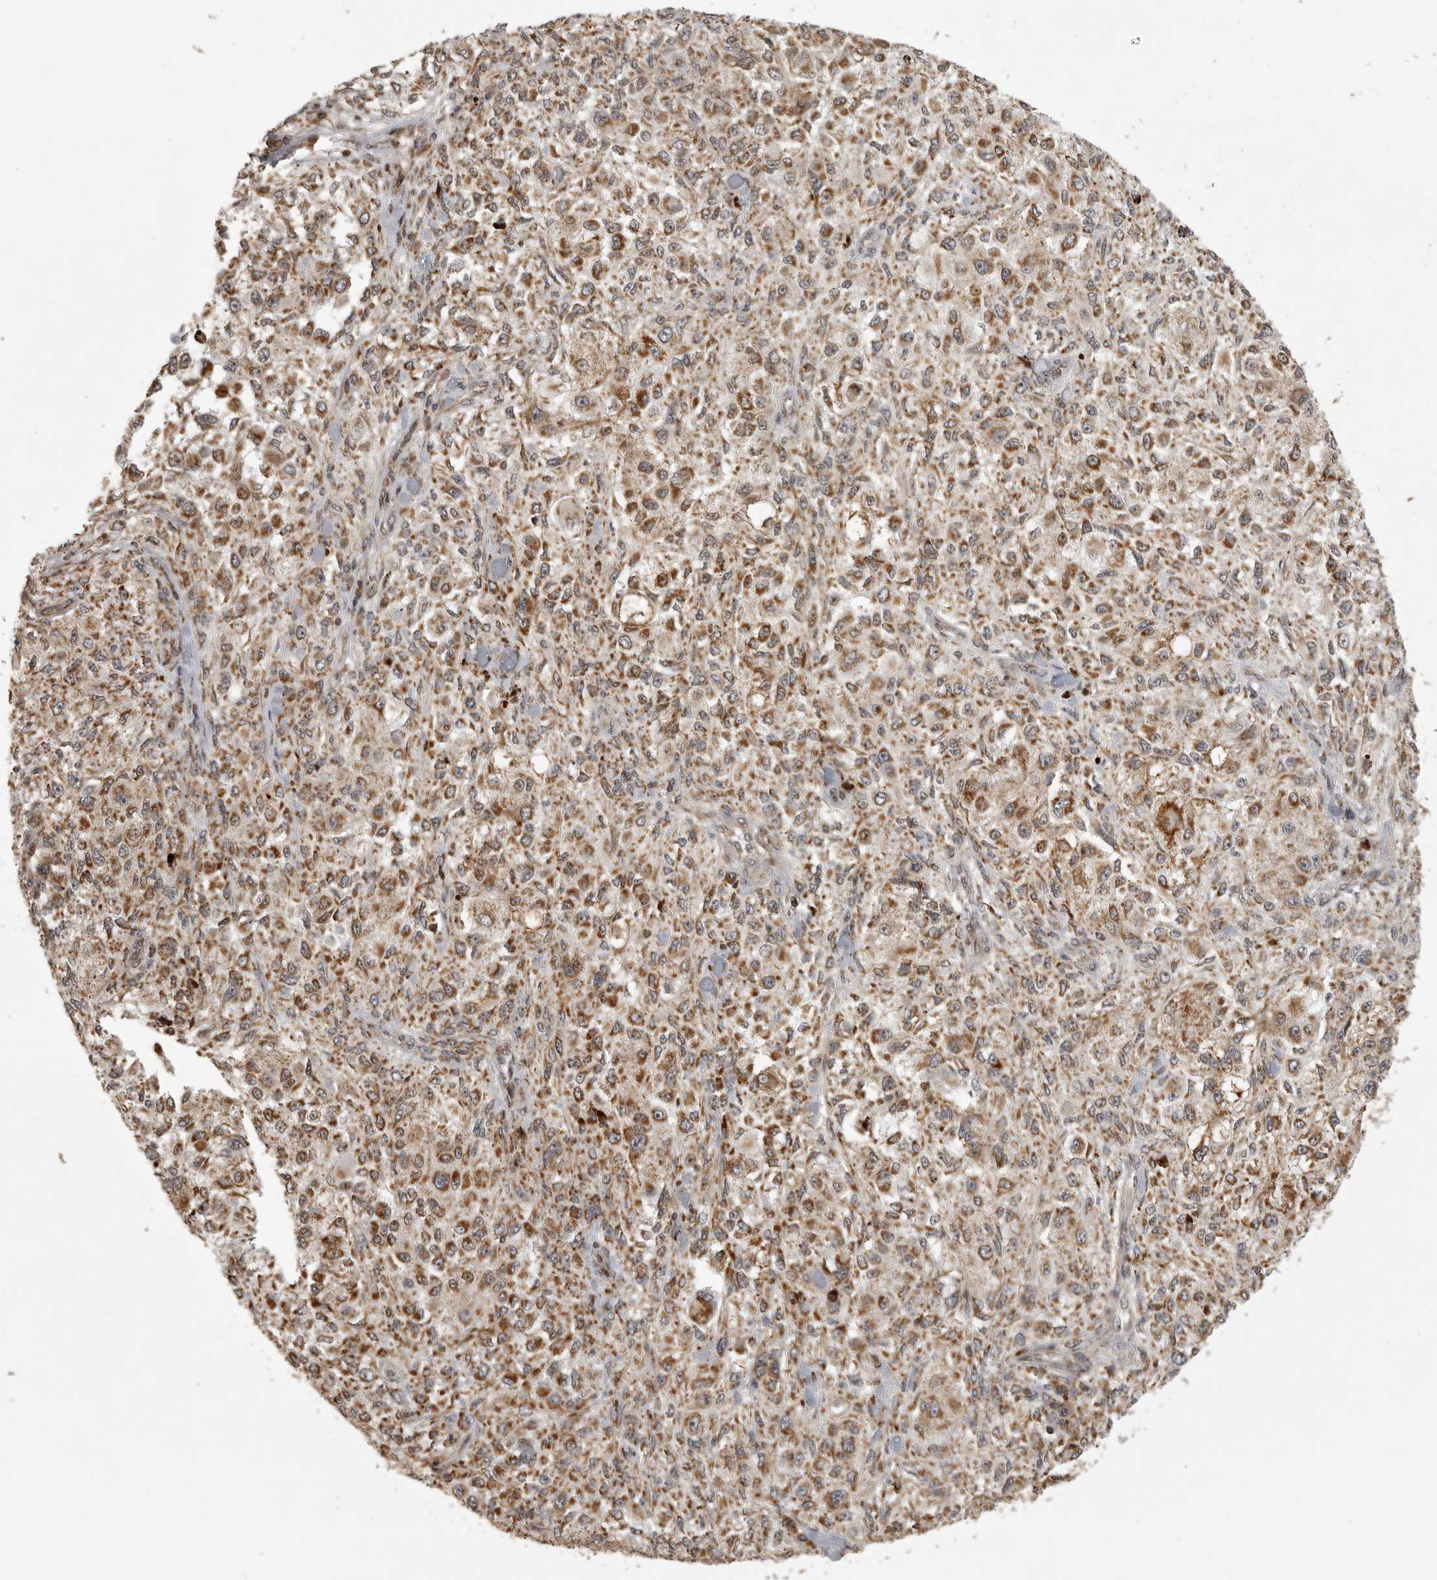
{"staining": {"intensity": "moderate", "quantity": ">75%", "location": "cytoplasmic/membranous"}, "tissue": "melanoma", "cell_type": "Tumor cells", "image_type": "cancer", "snomed": [{"axis": "morphology", "description": "Necrosis, NOS"}, {"axis": "morphology", "description": "Malignant melanoma, NOS"}, {"axis": "topography", "description": "Skin"}], "caption": "An image of melanoma stained for a protein shows moderate cytoplasmic/membranous brown staining in tumor cells.", "gene": "NARS2", "patient": {"sex": "female", "age": 87}}